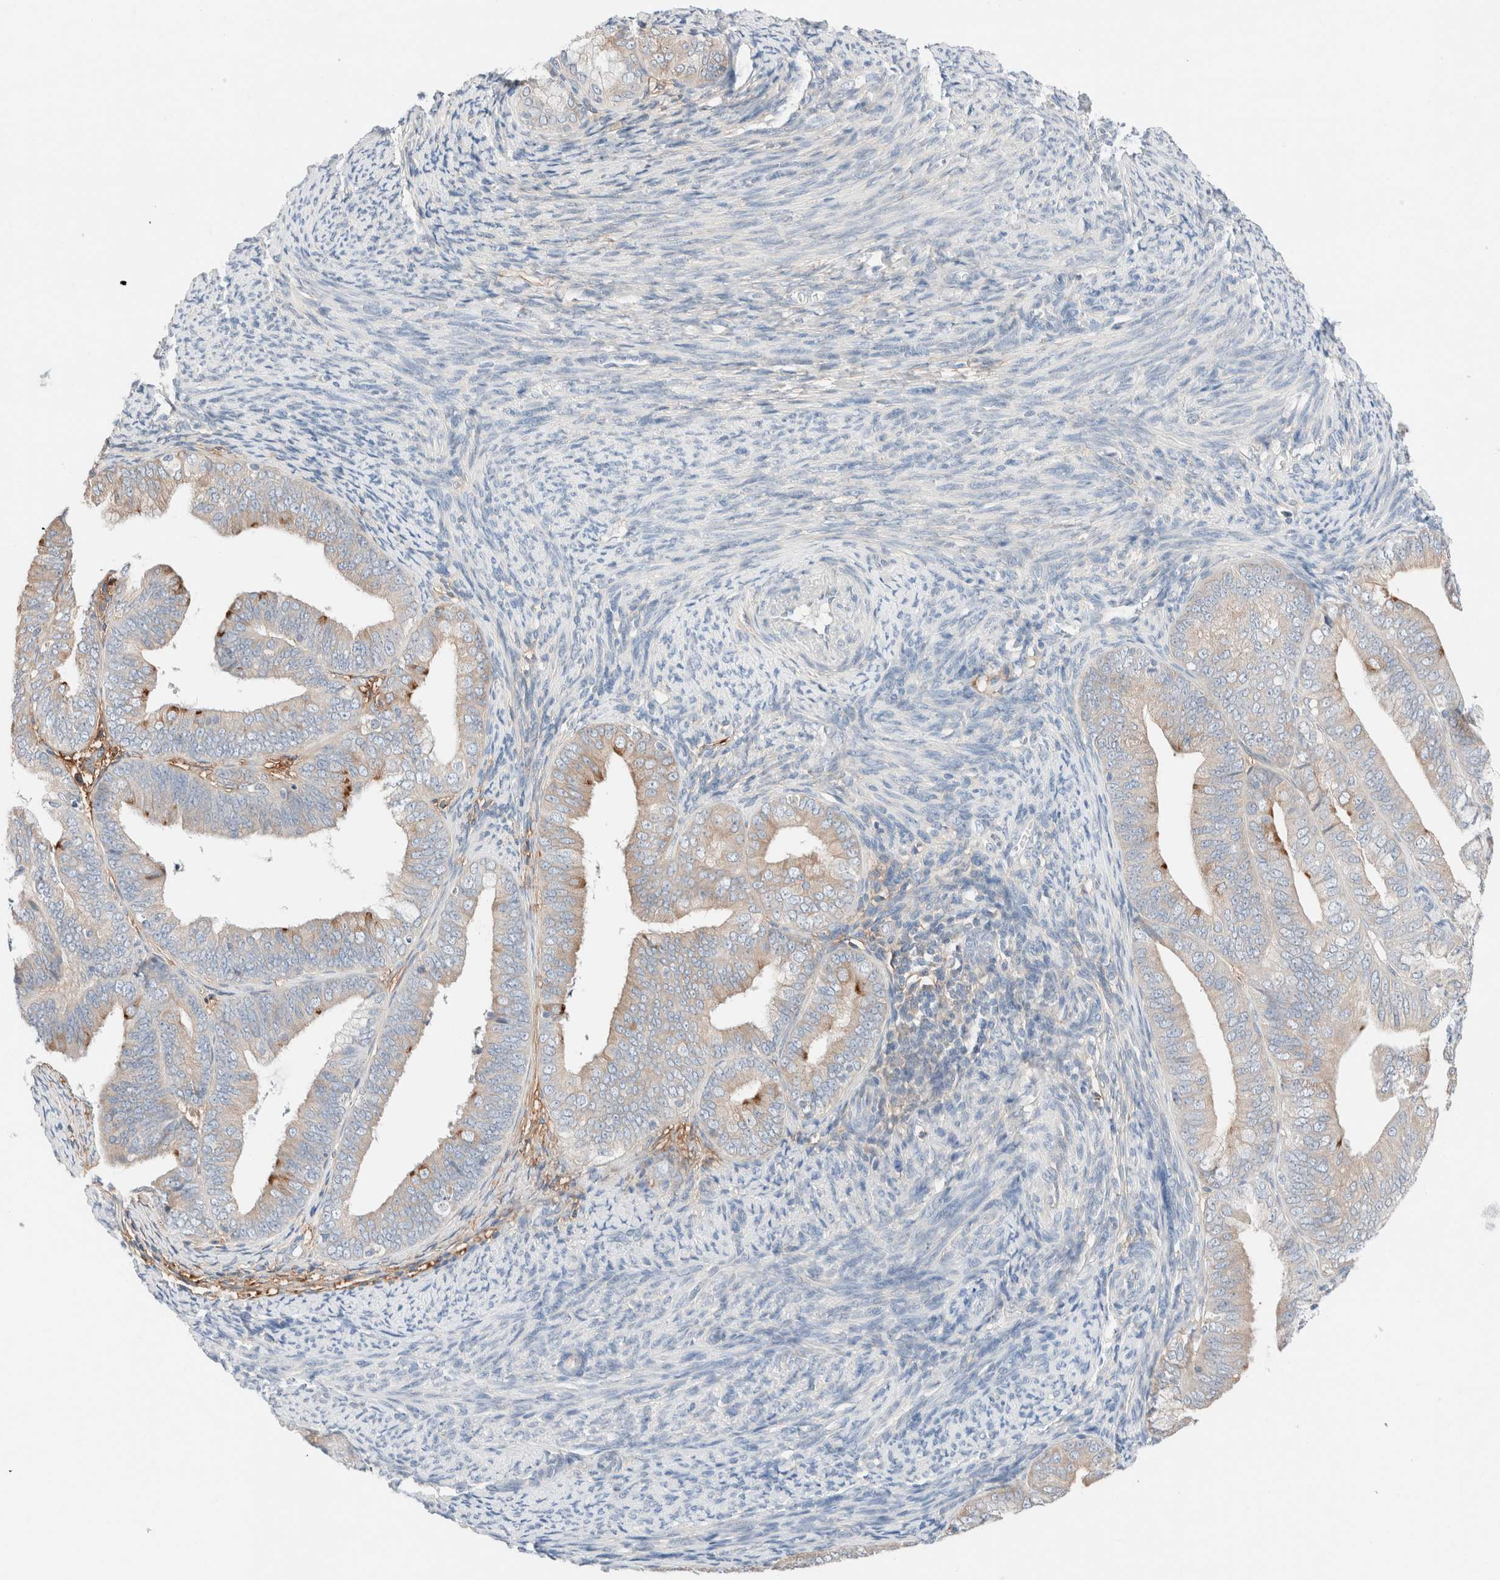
{"staining": {"intensity": "moderate", "quantity": "<25%", "location": "cytoplasmic/membranous"}, "tissue": "endometrial cancer", "cell_type": "Tumor cells", "image_type": "cancer", "snomed": [{"axis": "morphology", "description": "Adenocarcinoma, NOS"}, {"axis": "topography", "description": "Endometrium"}], "caption": "Brown immunohistochemical staining in endometrial adenocarcinoma demonstrates moderate cytoplasmic/membranous staining in approximately <25% of tumor cells.", "gene": "PCM1", "patient": {"sex": "female", "age": 63}}